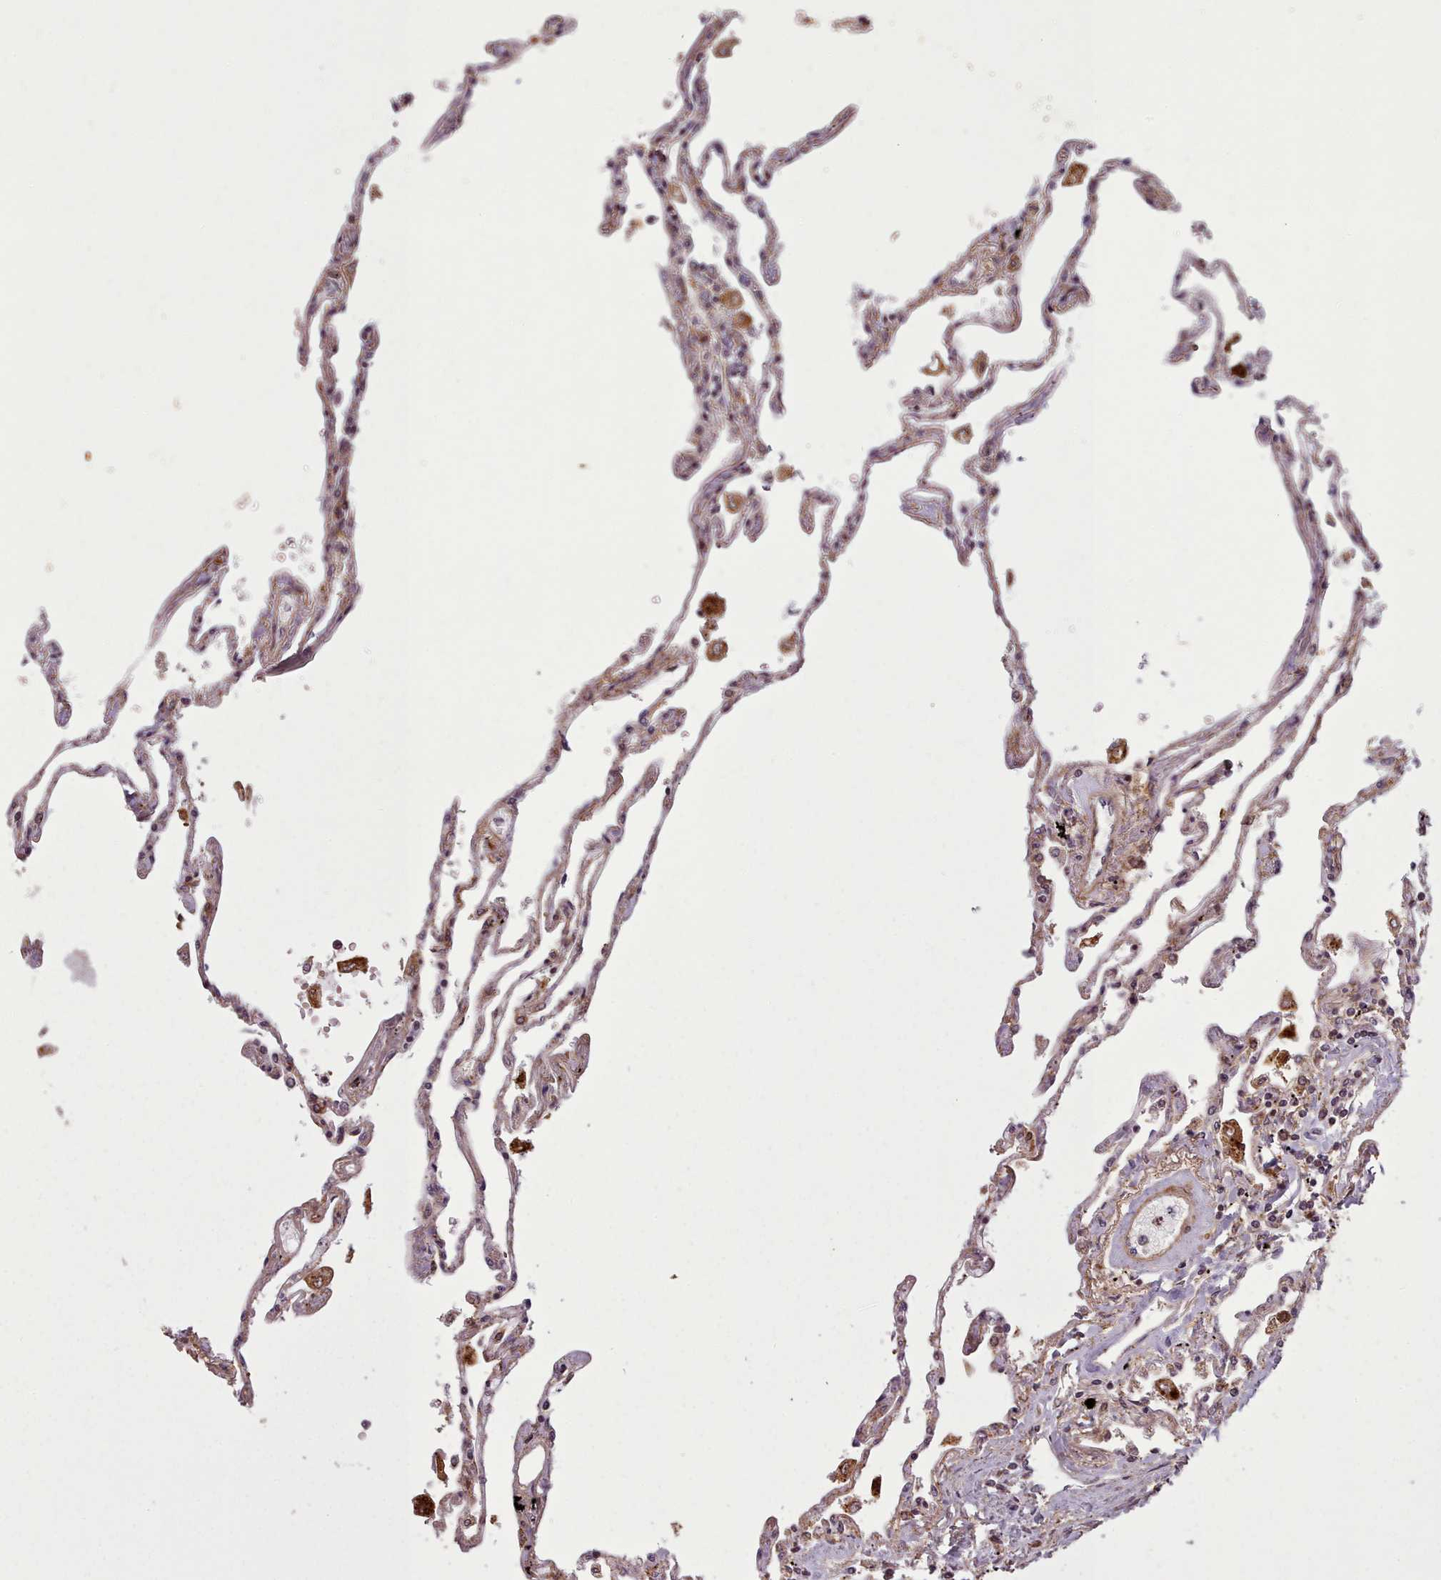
{"staining": {"intensity": "strong", "quantity": "25%-75%", "location": "nuclear"}, "tissue": "lung", "cell_type": "Alveolar cells", "image_type": "normal", "snomed": [{"axis": "morphology", "description": "Normal tissue, NOS"}, {"axis": "topography", "description": "Lung"}], "caption": "Protein staining of unremarkable lung displays strong nuclear expression in about 25%-75% of alveolar cells.", "gene": "NLRP7", "patient": {"sex": "female", "age": 67}}